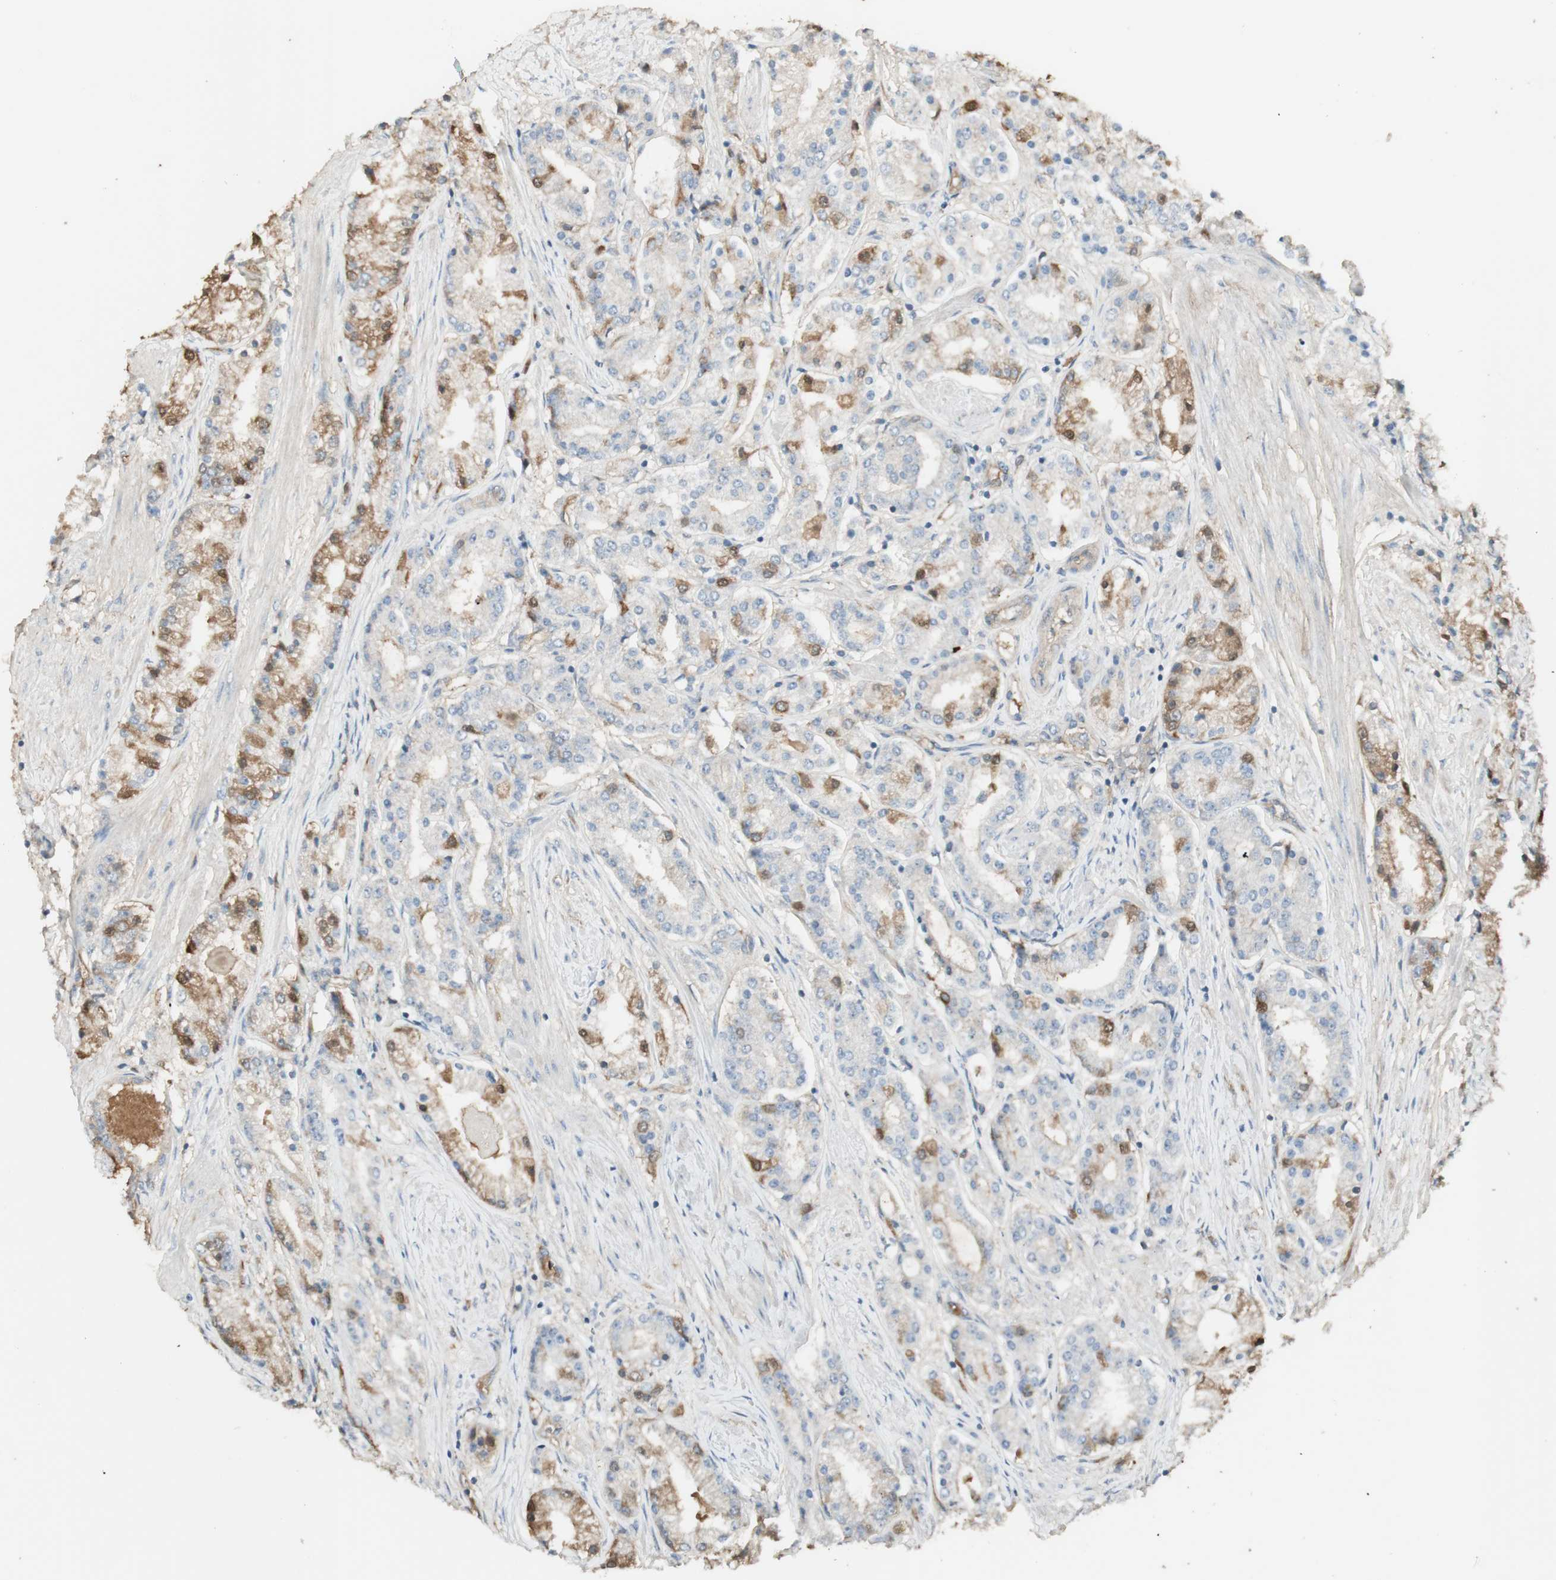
{"staining": {"intensity": "weak", "quantity": "25%-75%", "location": "cytoplasmic/membranous"}, "tissue": "prostate cancer", "cell_type": "Tumor cells", "image_type": "cancer", "snomed": [{"axis": "morphology", "description": "Adenocarcinoma, Low grade"}, {"axis": "topography", "description": "Prostate"}], "caption": "This photomicrograph displays immunohistochemistry (IHC) staining of human low-grade adenocarcinoma (prostate), with low weak cytoplasmic/membranous staining in about 25%-75% of tumor cells.", "gene": "IFNG", "patient": {"sex": "male", "age": 63}}